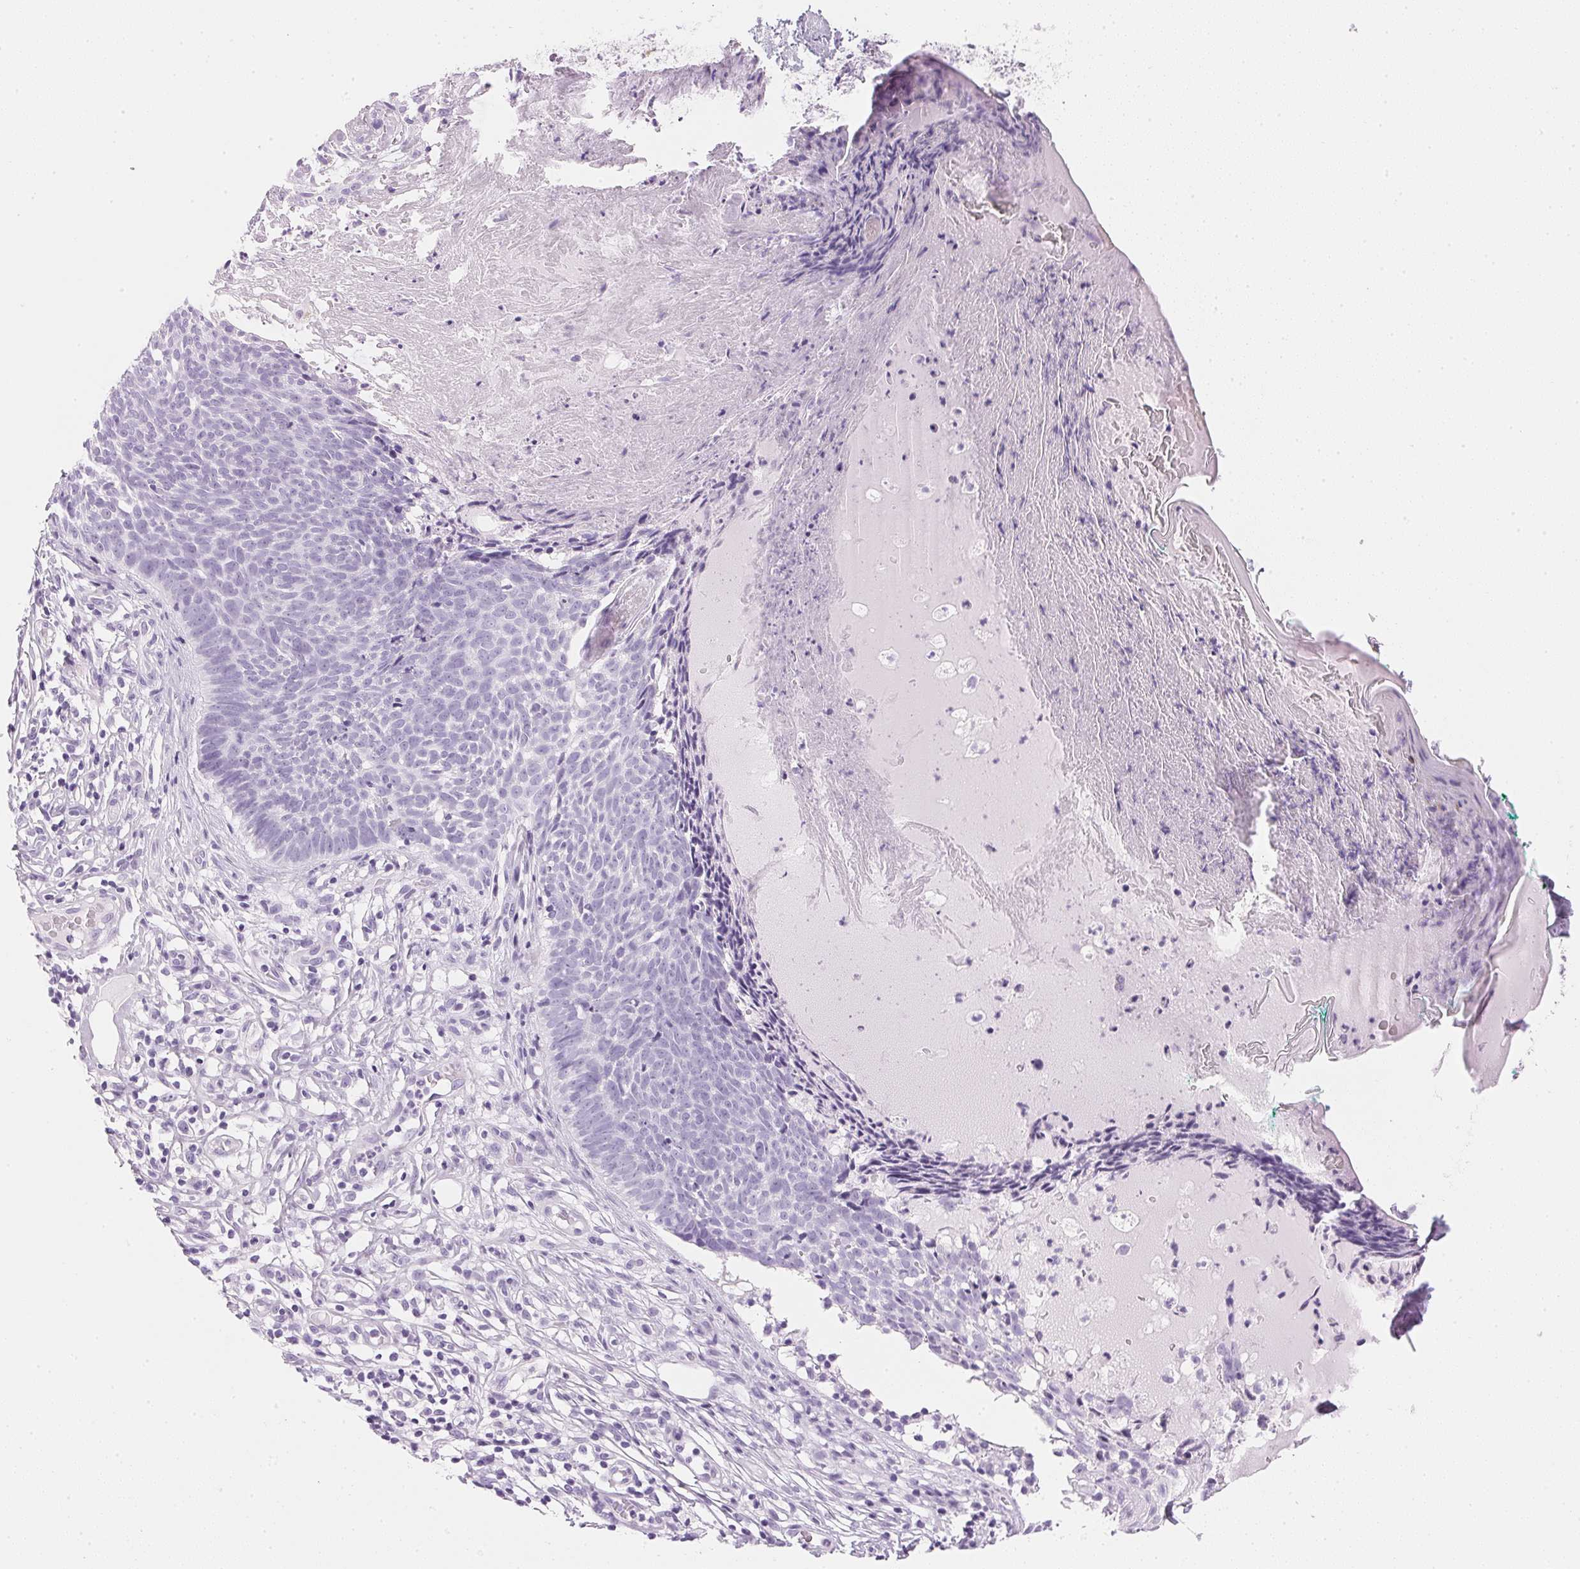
{"staining": {"intensity": "negative", "quantity": "none", "location": "none"}, "tissue": "skin cancer", "cell_type": "Tumor cells", "image_type": "cancer", "snomed": [{"axis": "morphology", "description": "Basal cell carcinoma"}, {"axis": "topography", "description": "Skin"}], "caption": "Photomicrograph shows no protein expression in tumor cells of skin cancer tissue.", "gene": "IGFBP1", "patient": {"sex": "male", "age": 85}}